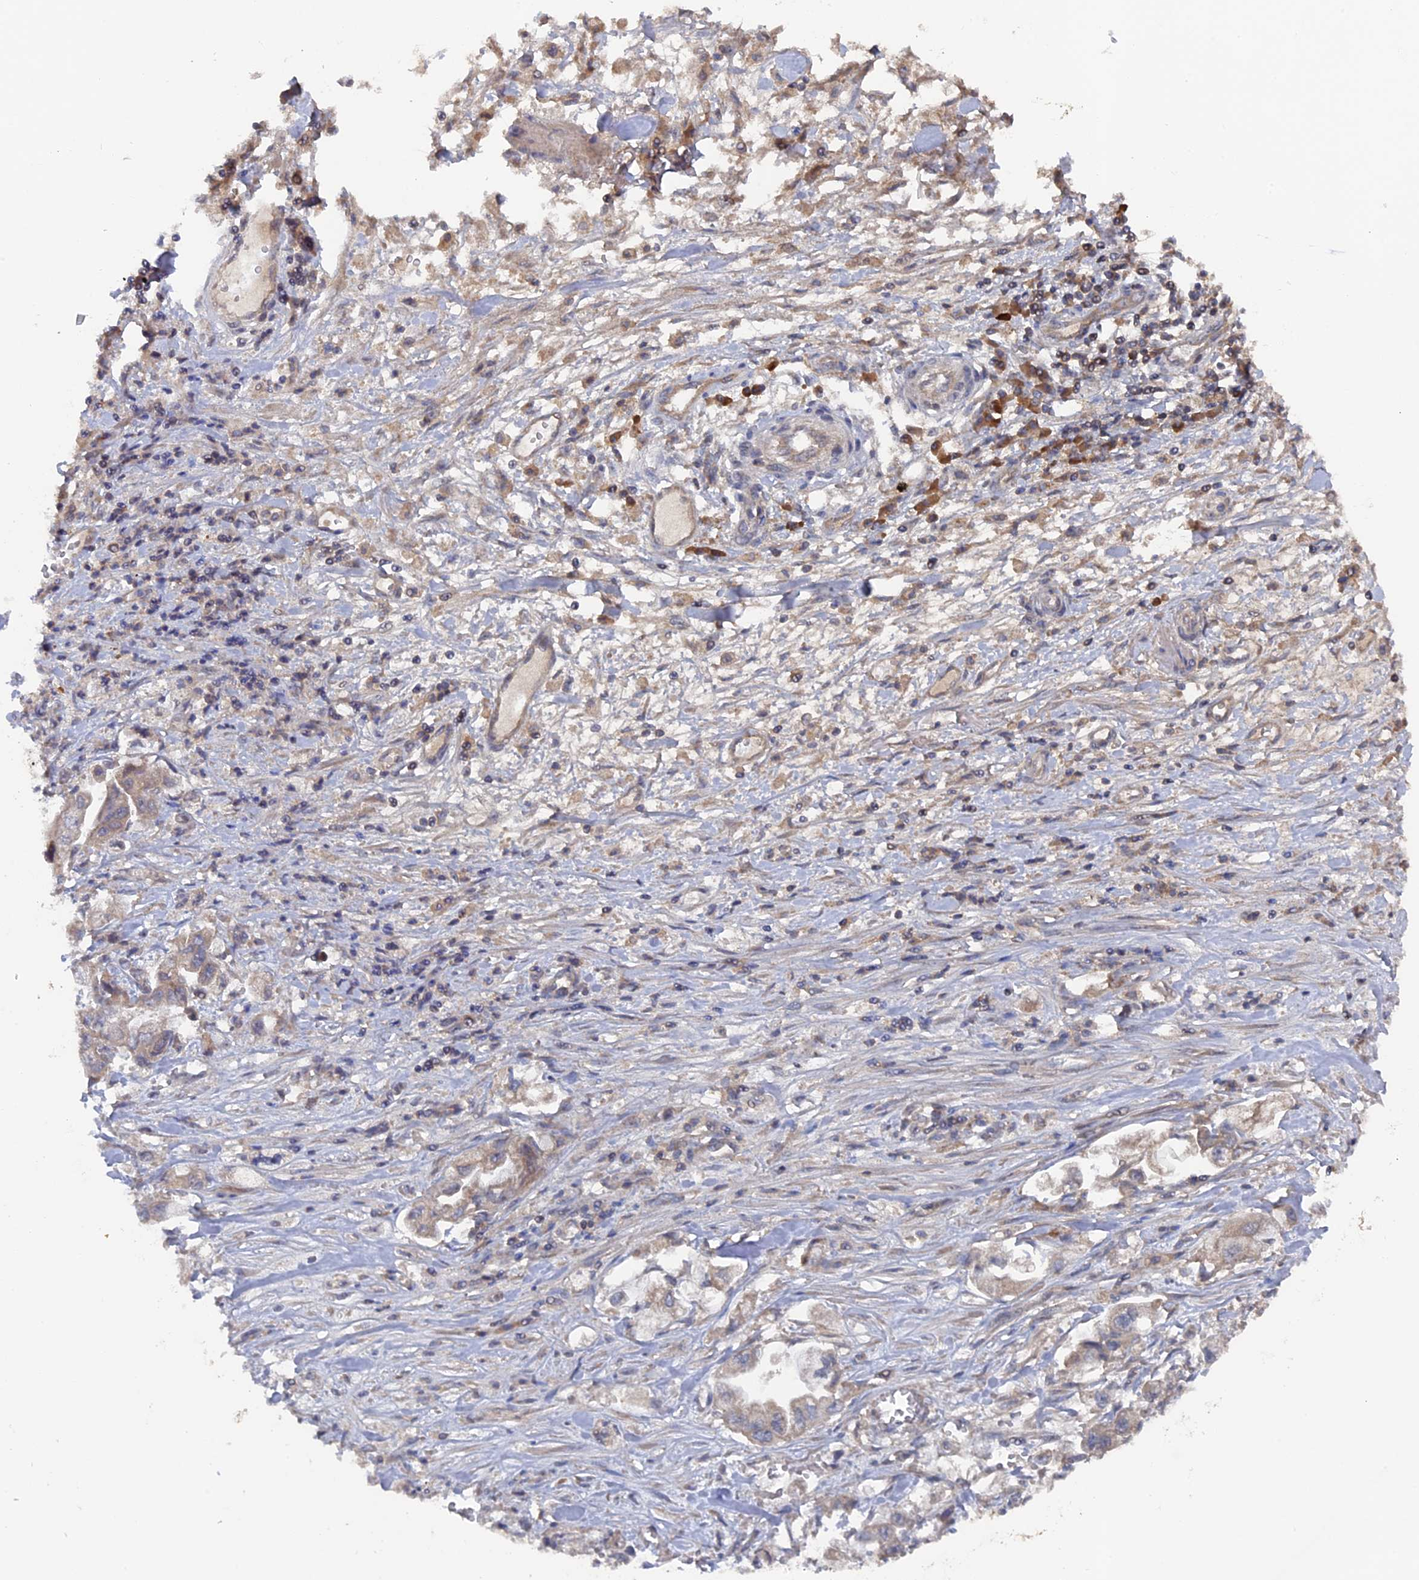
{"staining": {"intensity": "weak", "quantity": "25%-75%", "location": "cytoplasmic/membranous"}, "tissue": "stomach cancer", "cell_type": "Tumor cells", "image_type": "cancer", "snomed": [{"axis": "morphology", "description": "Adenocarcinoma, NOS"}, {"axis": "topography", "description": "Stomach"}], "caption": "The immunohistochemical stain highlights weak cytoplasmic/membranous staining in tumor cells of stomach adenocarcinoma tissue.", "gene": "RAB15", "patient": {"sex": "male", "age": 62}}